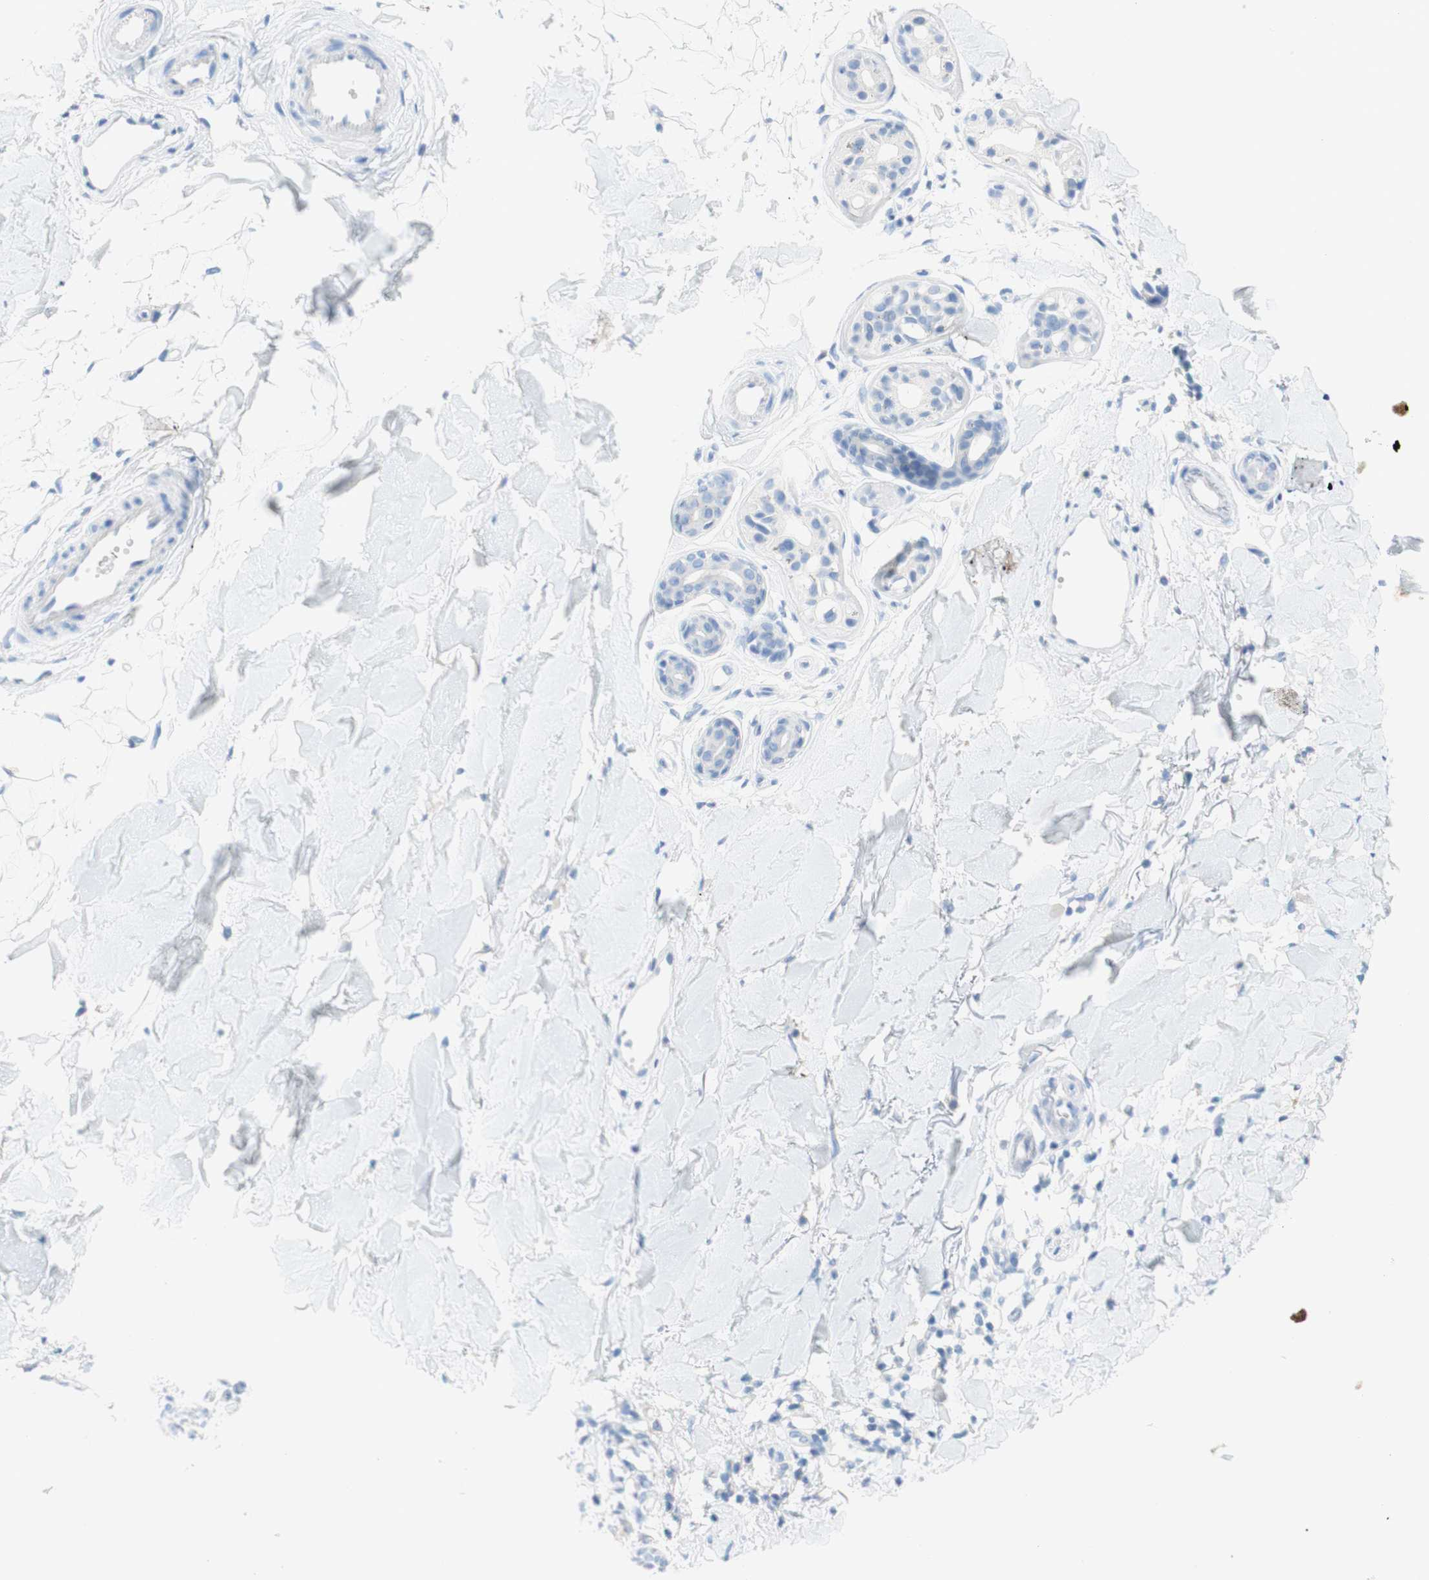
{"staining": {"intensity": "negative", "quantity": "none", "location": "none"}, "tissue": "skin cancer", "cell_type": "Tumor cells", "image_type": "cancer", "snomed": [{"axis": "morphology", "description": "Basal cell carcinoma"}, {"axis": "topography", "description": "Skin"}], "caption": "A photomicrograph of human skin cancer is negative for staining in tumor cells.", "gene": "POLR2J3", "patient": {"sex": "female", "age": 58}}